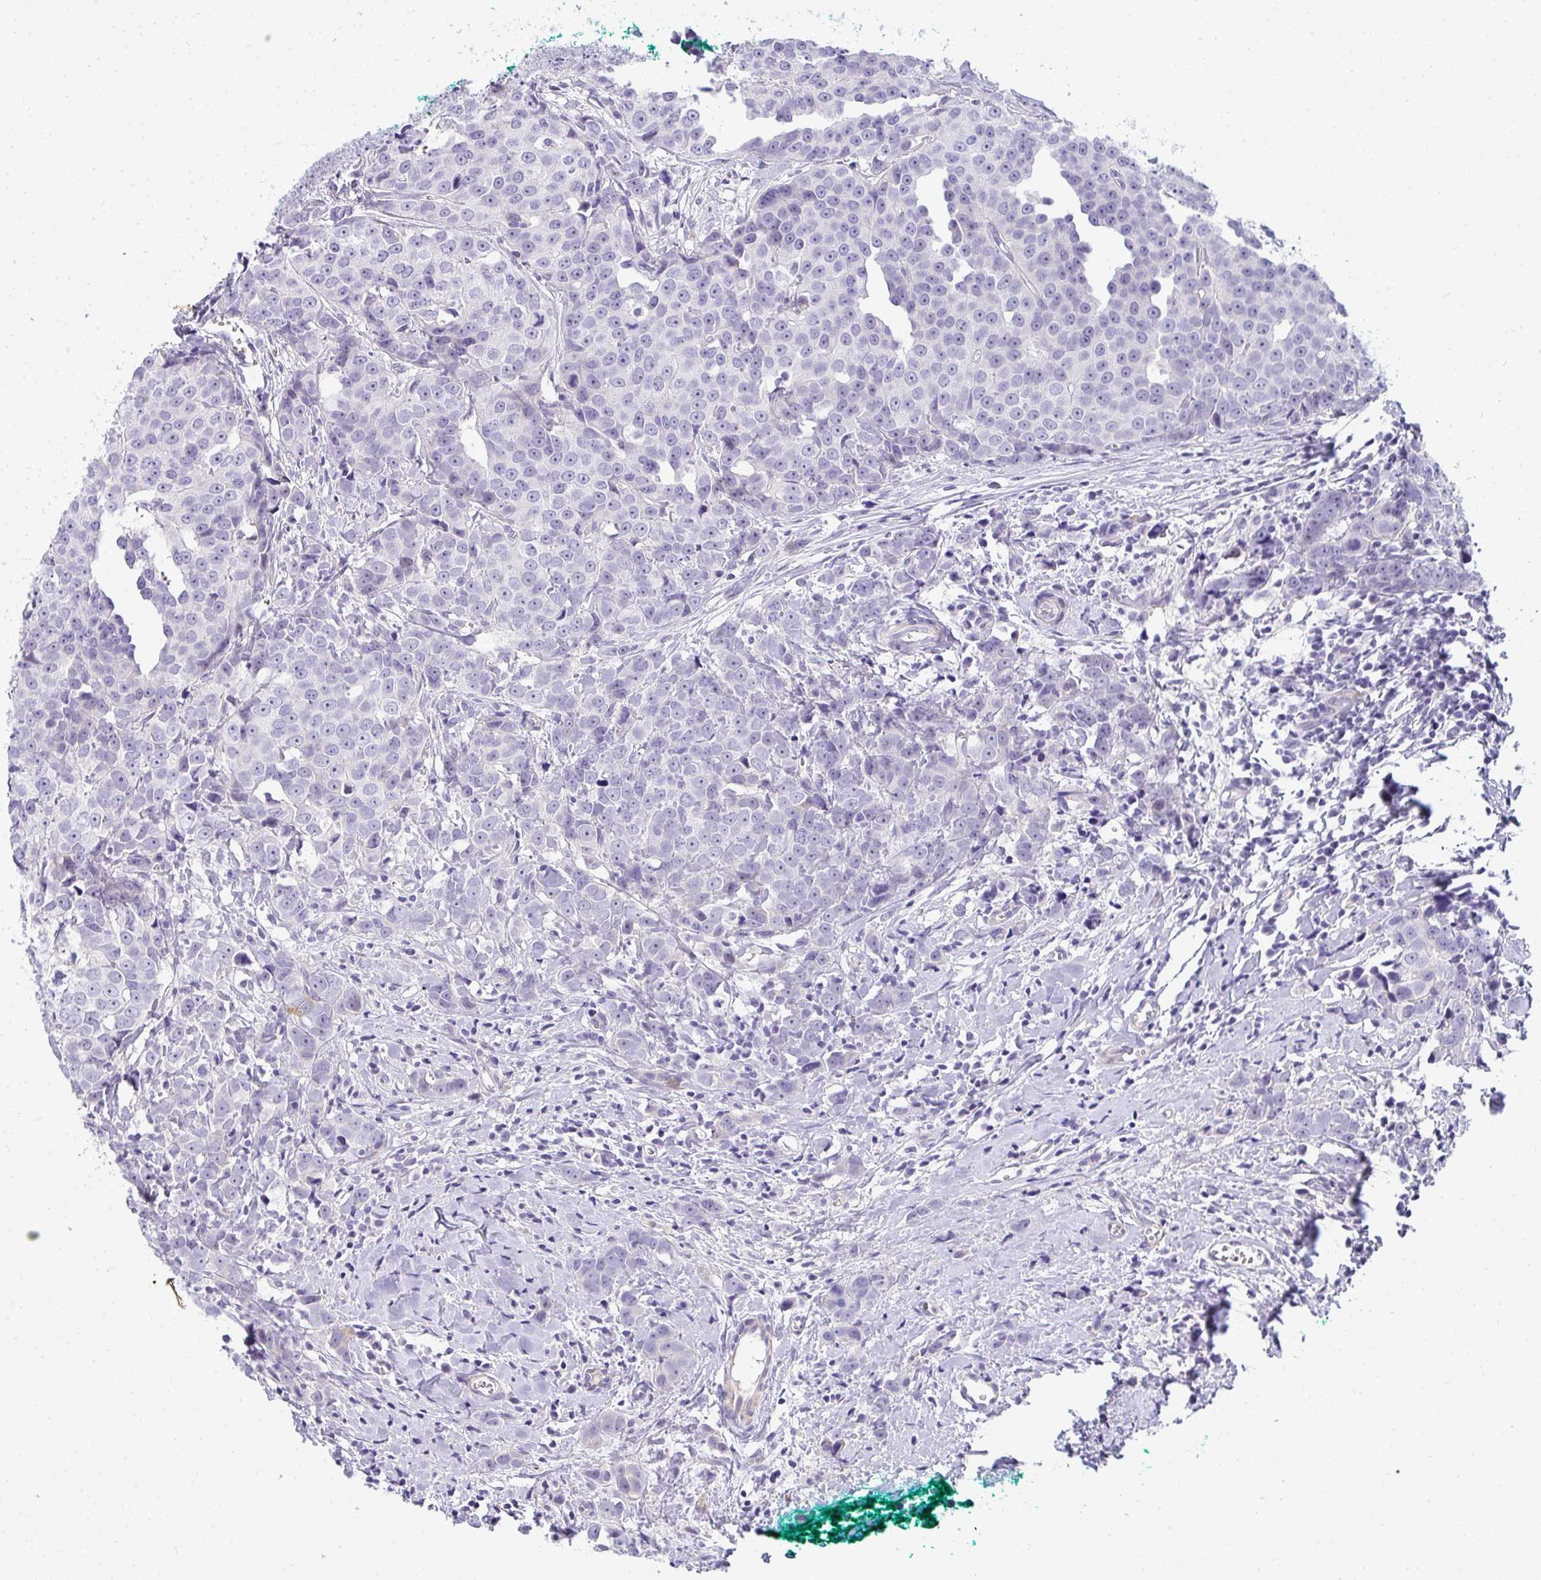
{"staining": {"intensity": "negative", "quantity": "none", "location": "none"}, "tissue": "breast cancer", "cell_type": "Tumor cells", "image_type": "cancer", "snomed": [{"axis": "morphology", "description": "Duct carcinoma"}, {"axis": "topography", "description": "Breast"}], "caption": "Immunohistochemical staining of human breast cancer reveals no significant expression in tumor cells. (DAB (3,3'-diaminobenzidine) IHC with hematoxylin counter stain).", "gene": "AK5", "patient": {"sex": "female", "age": 80}}